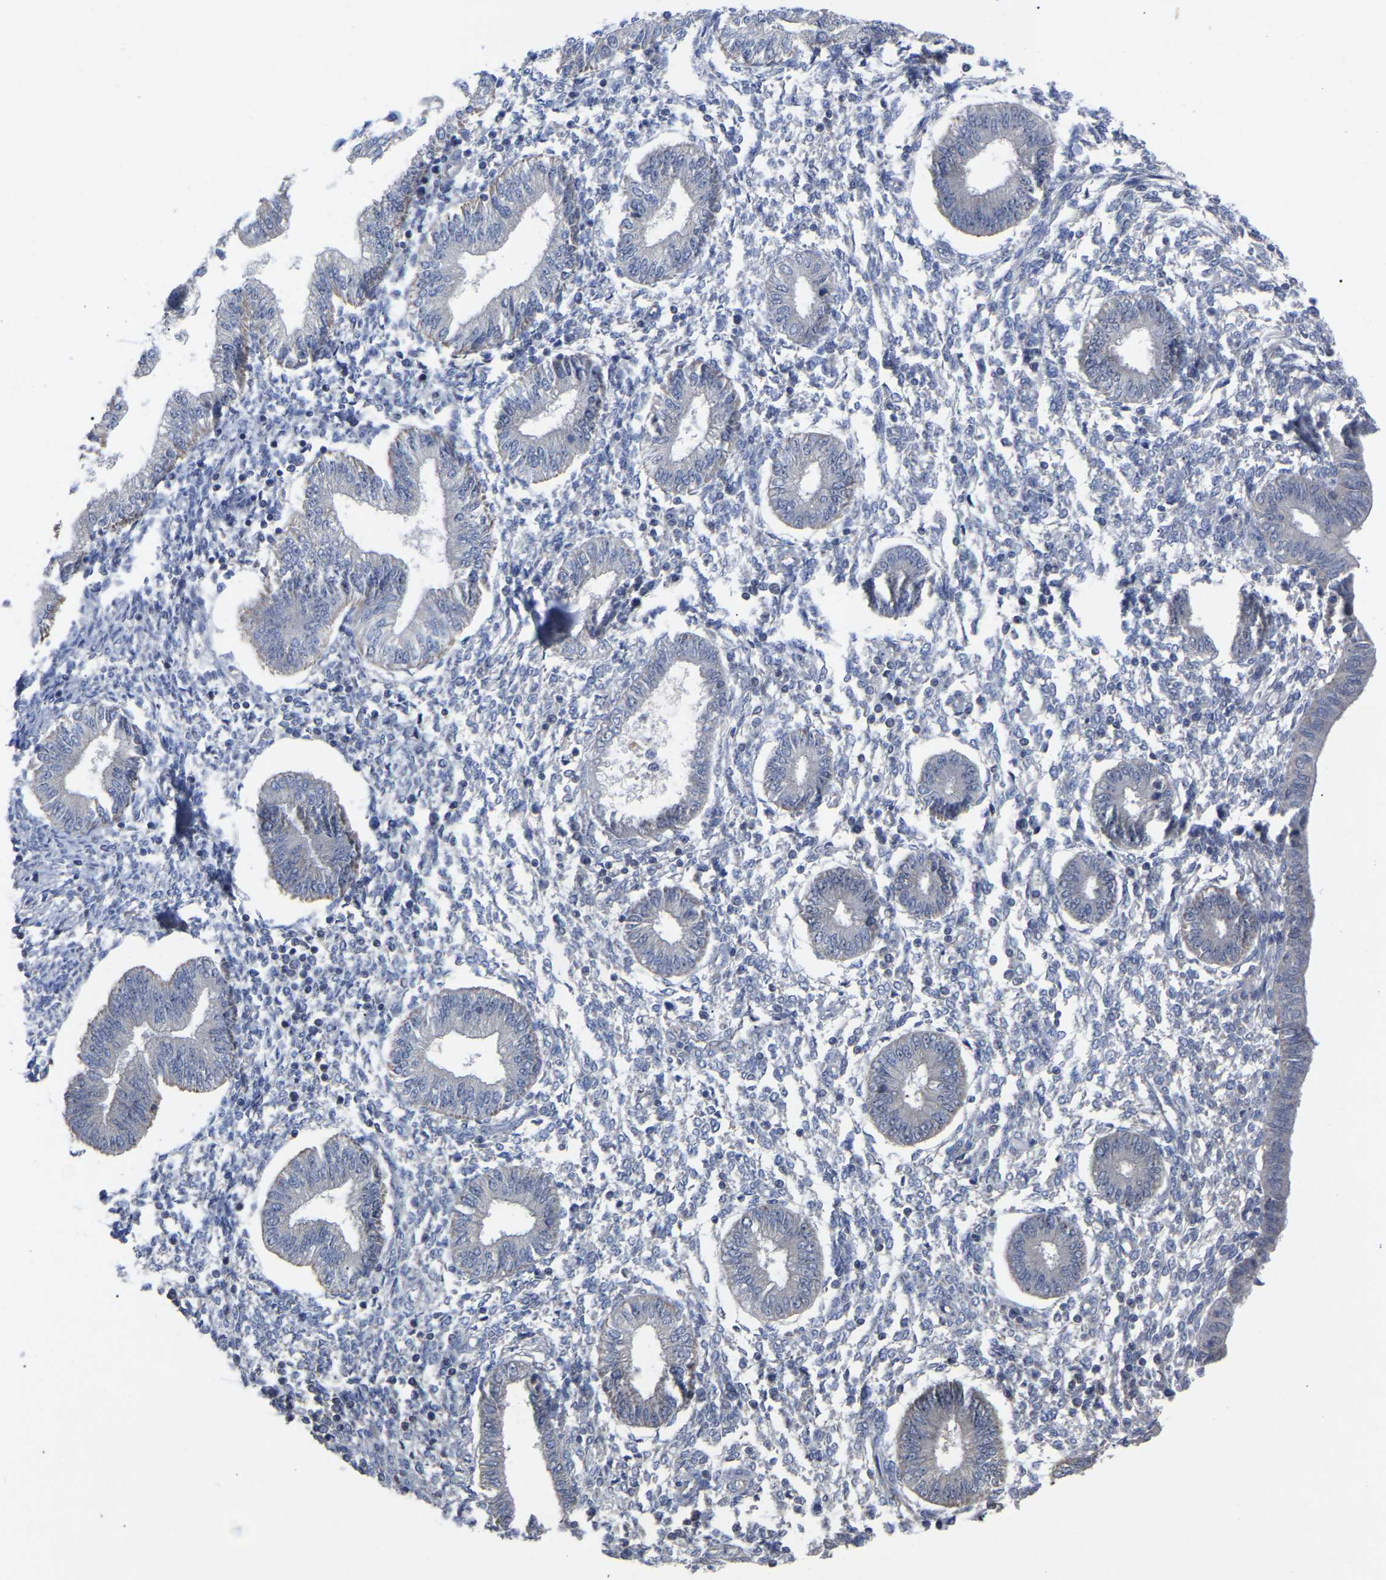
{"staining": {"intensity": "negative", "quantity": "none", "location": "none"}, "tissue": "endometrium", "cell_type": "Cells in endometrial stroma", "image_type": "normal", "snomed": [{"axis": "morphology", "description": "Normal tissue, NOS"}, {"axis": "topography", "description": "Endometrium"}], "caption": "A photomicrograph of human endometrium is negative for staining in cells in endometrial stroma. (DAB IHC with hematoxylin counter stain).", "gene": "NOP53", "patient": {"sex": "female", "age": 50}}